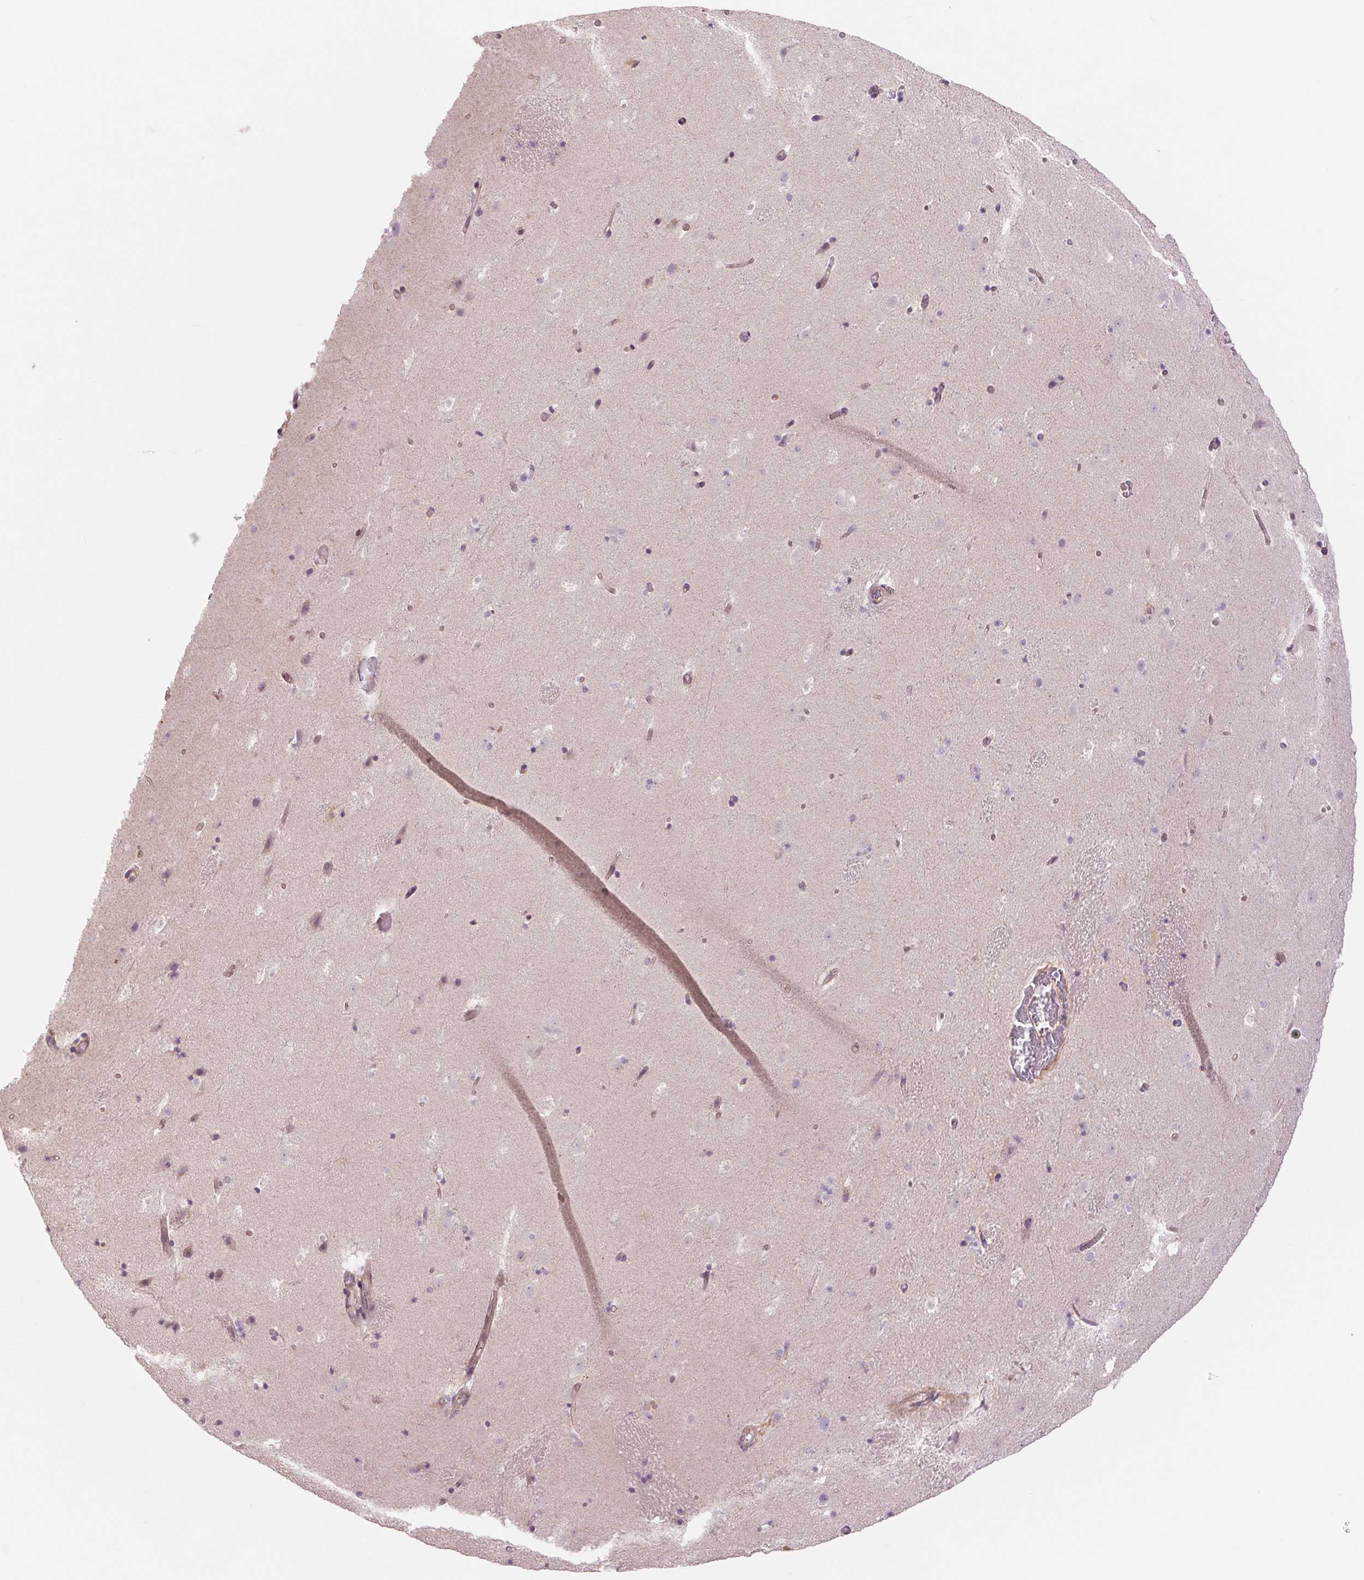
{"staining": {"intensity": "negative", "quantity": "none", "location": "none"}, "tissue": "caudate", "cell_type": "Glial cells", "image_type": "normal", "snomed": [{"axis": "morphology", "description": "Normal tissue, NOS"}, {"axis": "topography", "description": "Lateral ventricle wall"}], "caption": "Protein analysis of unremarkable caudate demonstrates no significant staining in glial cells.", "gene": "CTNNA3", "patient": {"sex": "male", "age": 37}}